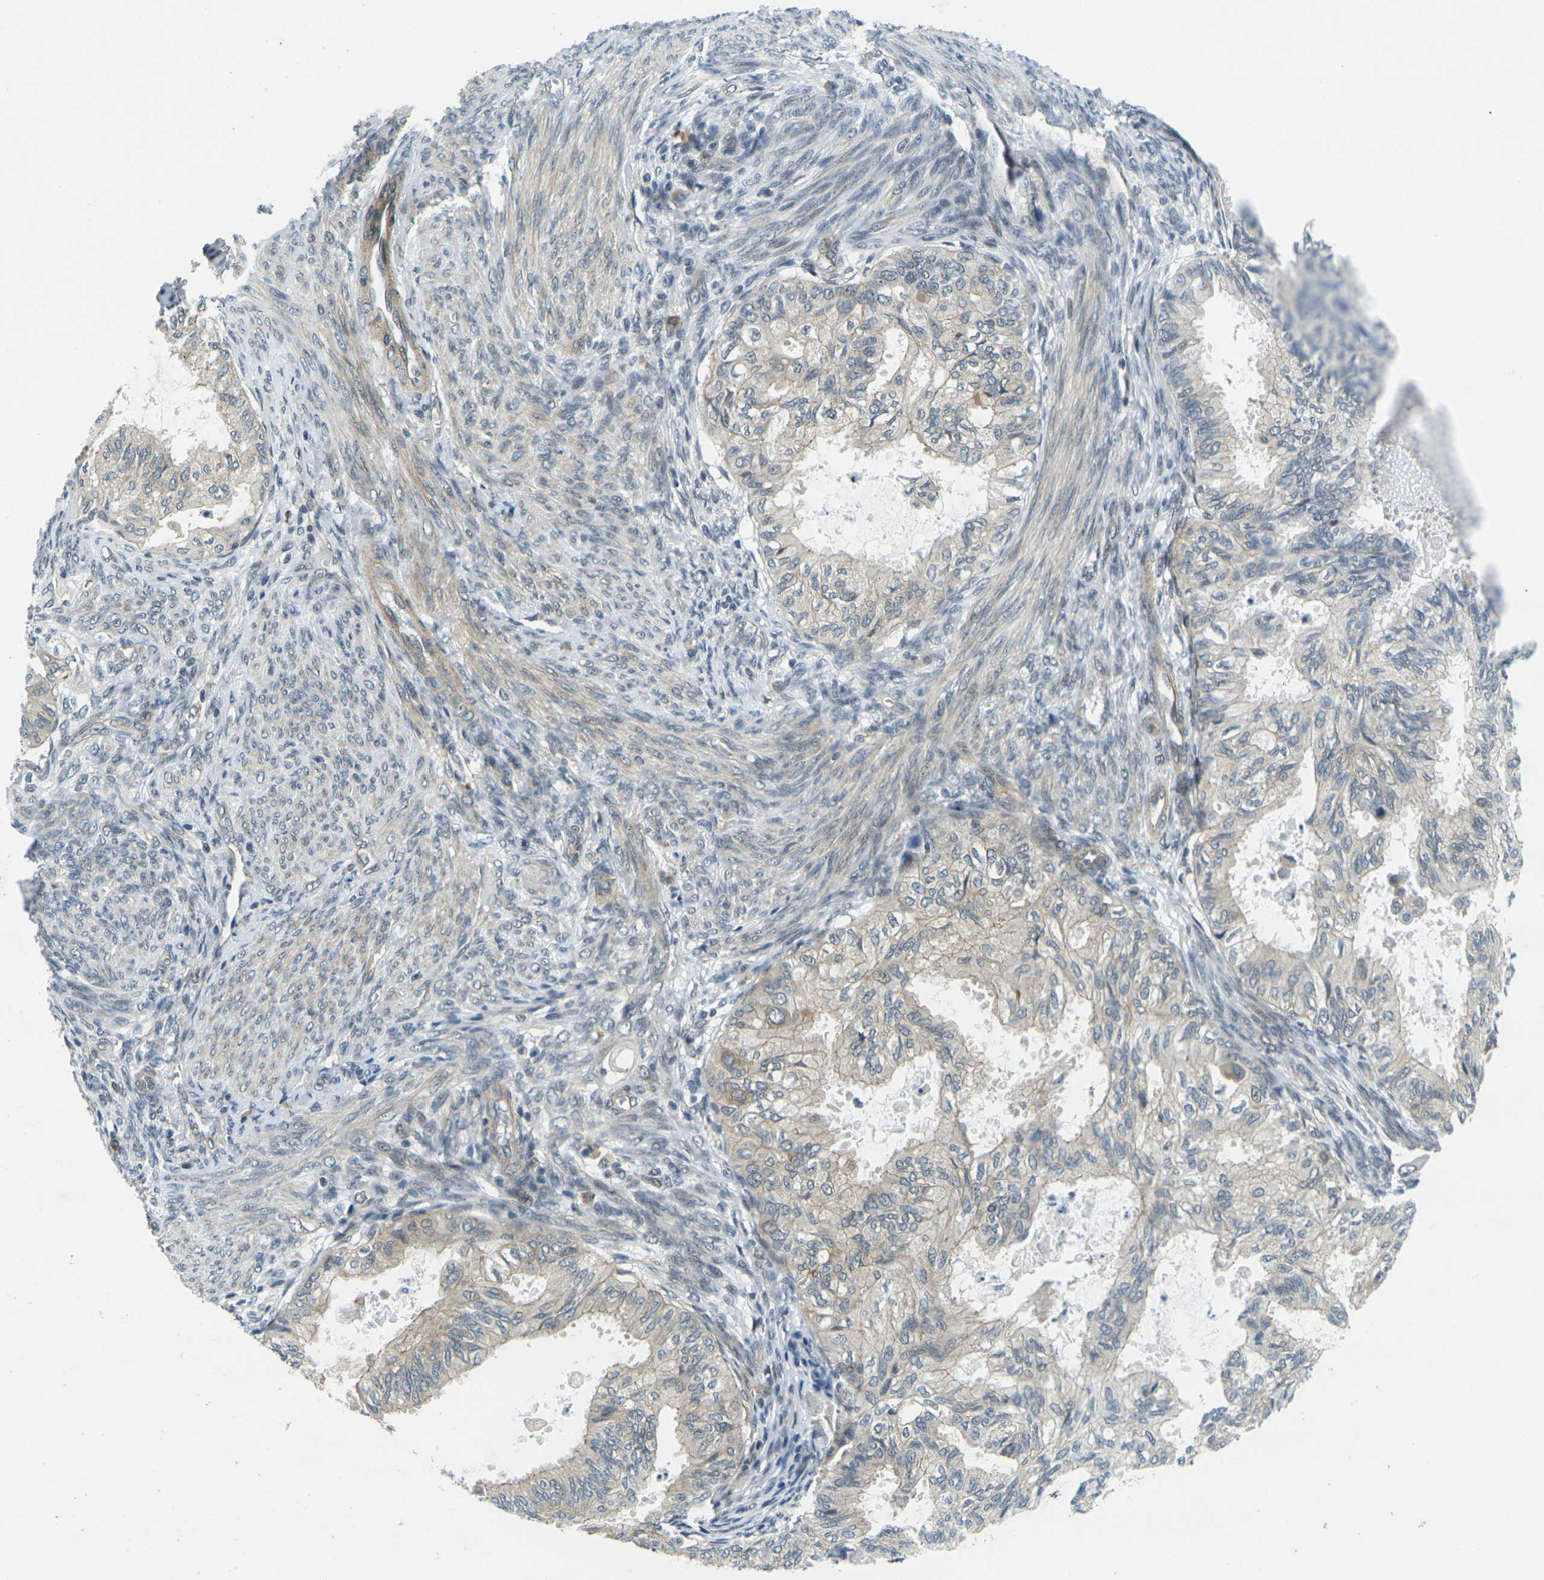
{"staining": {"intensity": "weak", "quantity": "25%-75%", "location": "cytoplasmic/membranous"}, "tissue": "cervical cancer", "cell_type": "Tumor cells", "image_type": "cancer", "snomed": [{"axis": "morphology", "description": "Normal tissue, NOS"}, {"axis": "morphology", "description": "Adenocarcinoma, NOS"}, {"axis": "topography", "description": "Cervix"}, {"axis": "topography", "description": "Endometrium"}], "caption": "Tumor cells show weak cytoplasmic/membranous positivity in approximately 25%-75% of cells in cervical cancer.", "gene": "KCTD10", "patient": {"sex": "female", "age": 86}}